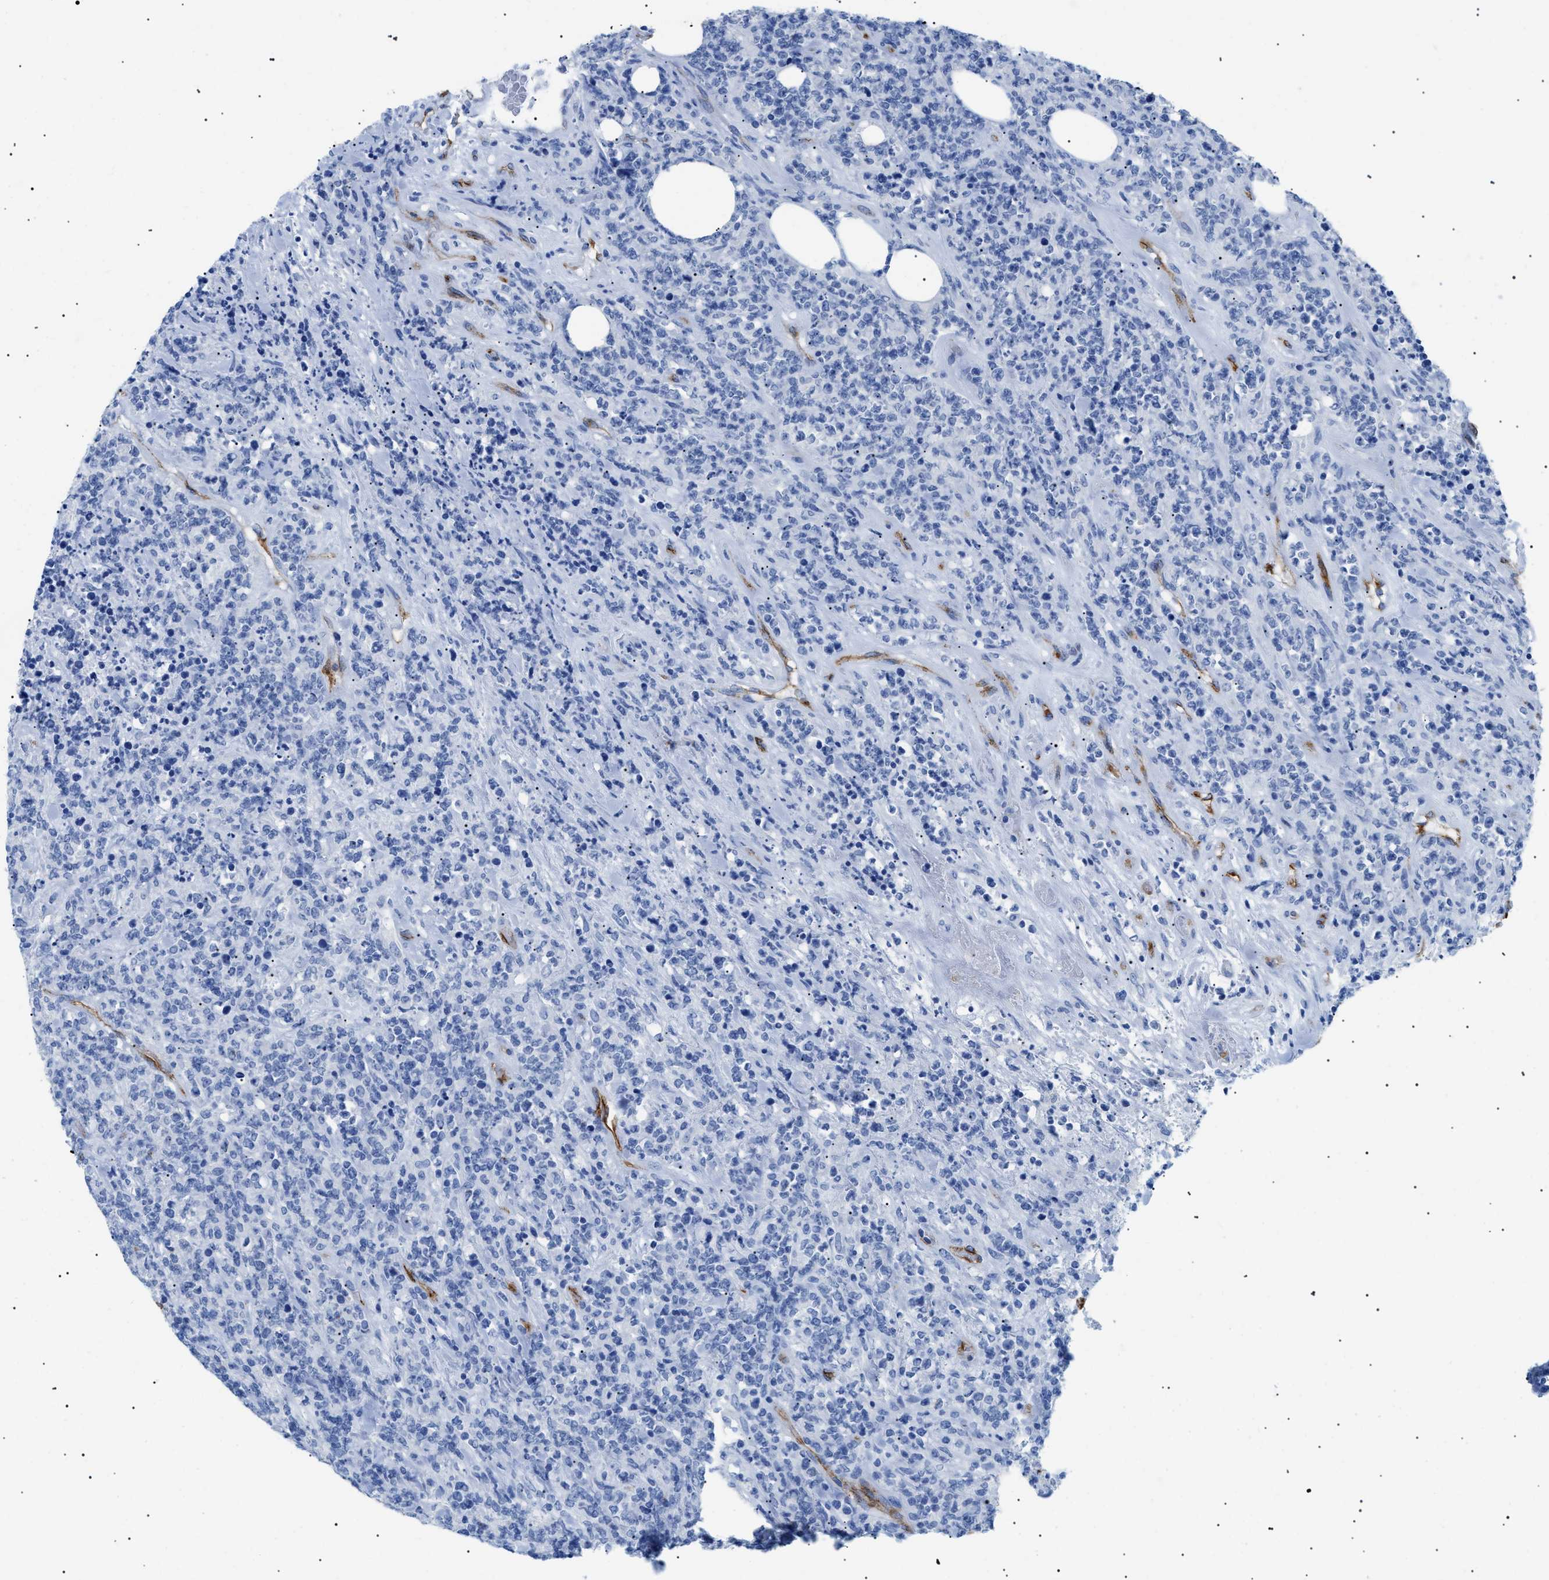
{"staining": {"intensity": "negative", "quantity": "none", "location": "none"}, "tissue": "lymphoma", "cell_type": "Tumor cells", "image_type": "cancer", "snomed": [{"axis": "morphology", "description": "Malignant lymphoma, non-Hodgkin's type, High grade"}, {"axis": "topography", "description": "Soft tissue"}], "caption": "There is no significant expression in tumor cells of lymphoma. (DAB immunohistochemistry visualized using brightfield microscopy, high magnification).", "gene": "PODXL", "patient": {"sex": "male", "age": 18}}